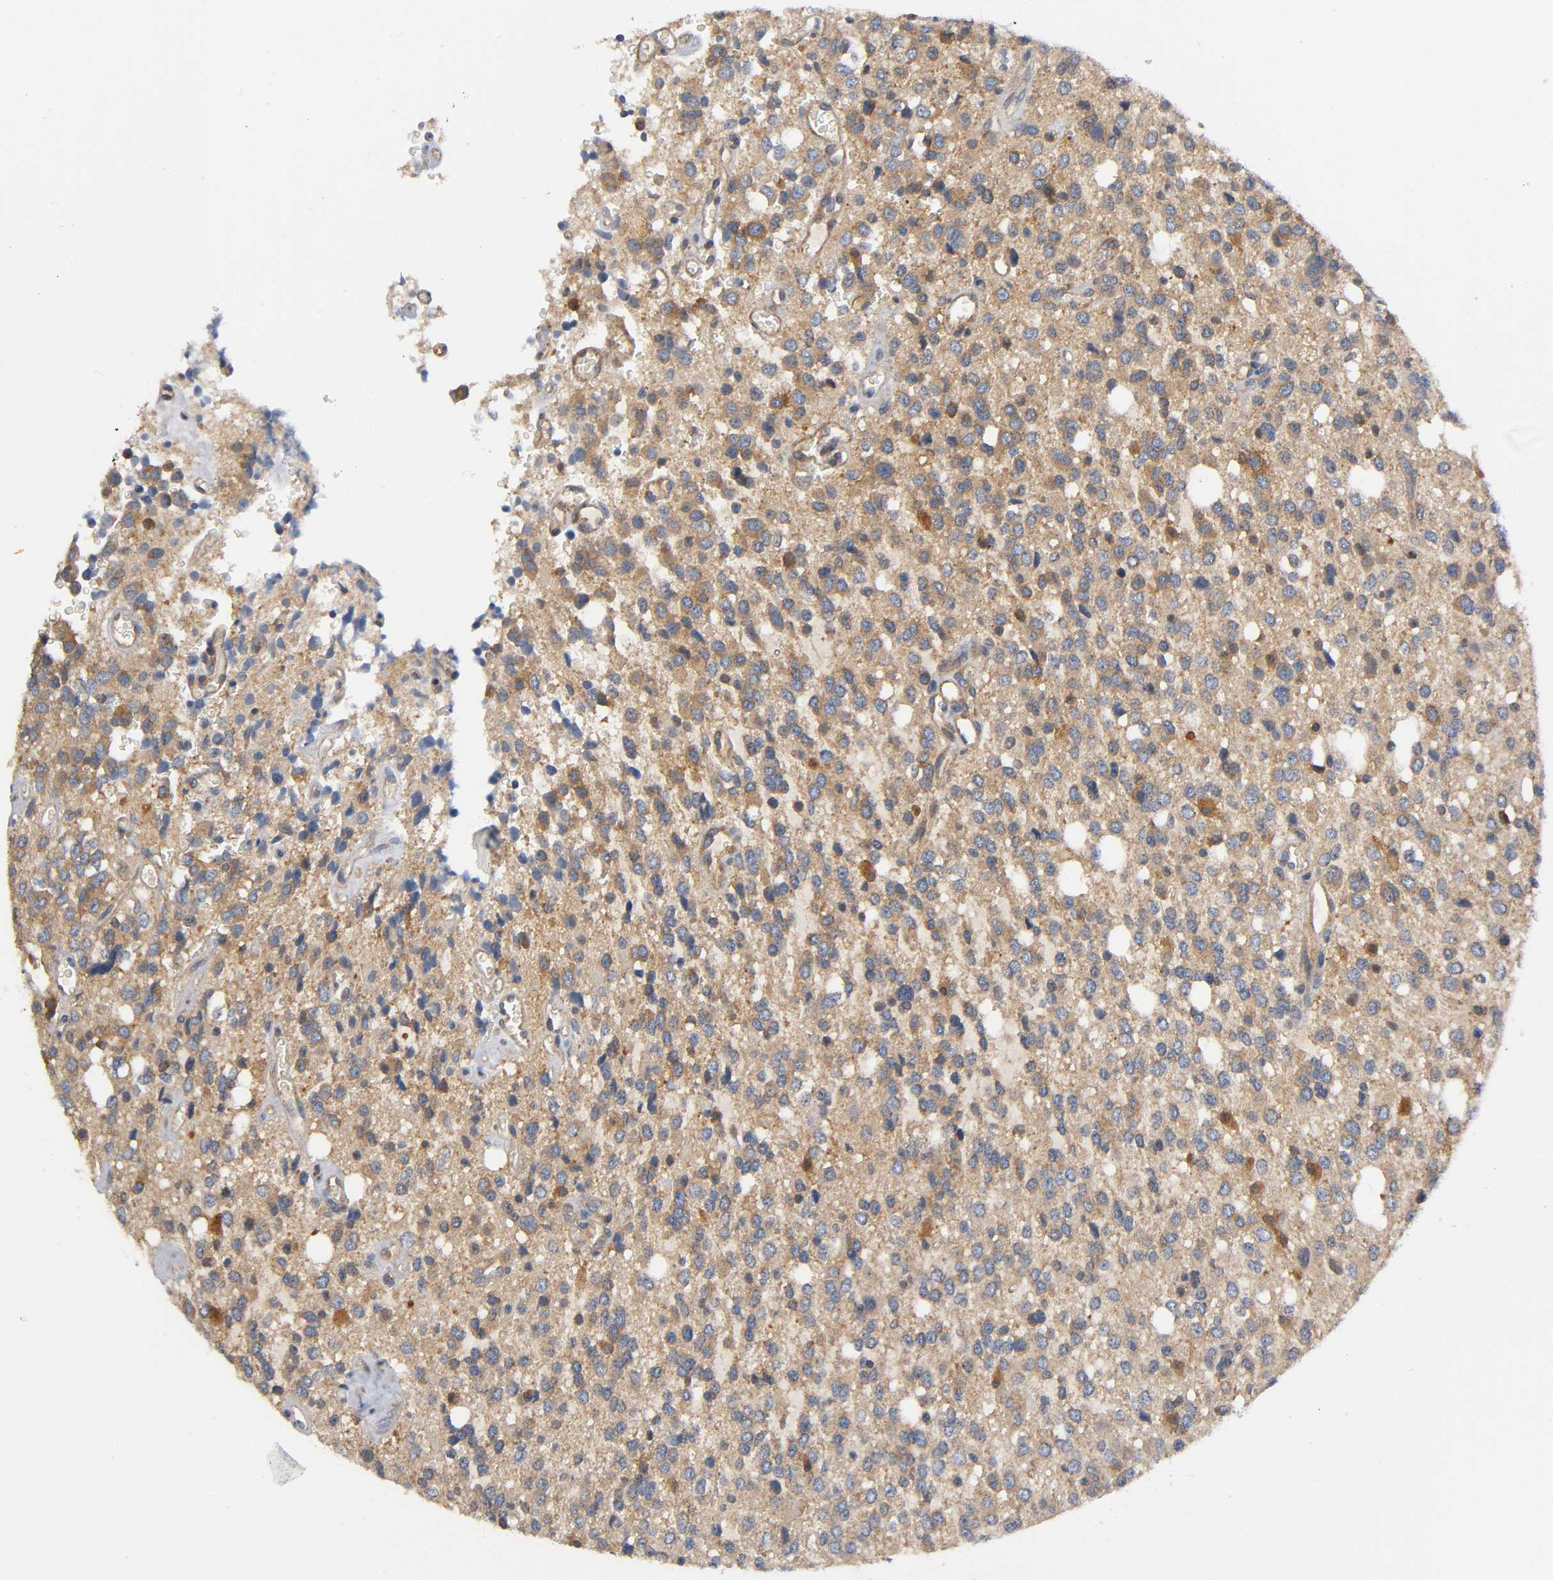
{"staining": {"intensity": "moderate", "quantity": ">75%", "location": "cytoplasmic/membranous"}, "tissue": "glioma", "cell_type": "Tumor cells", "image_type": "cancer", "snomed": [{"axis": "morphology", "description": "Glioma, malignant, High grade"}, {"axis": "topography", "description": "Brain"}], "caption": "Immunohistochemical staining of human glioma exhibits moderate cytoplasmic/membranous protein positivity in approximately >75% of tumor cells. (Stains: DAB in brown, nuclei in blue, Microscopy: brightfield microscopy at high magnification).", "gene": "HDAC6", "patient": {"sex": "male", "age": 47}}